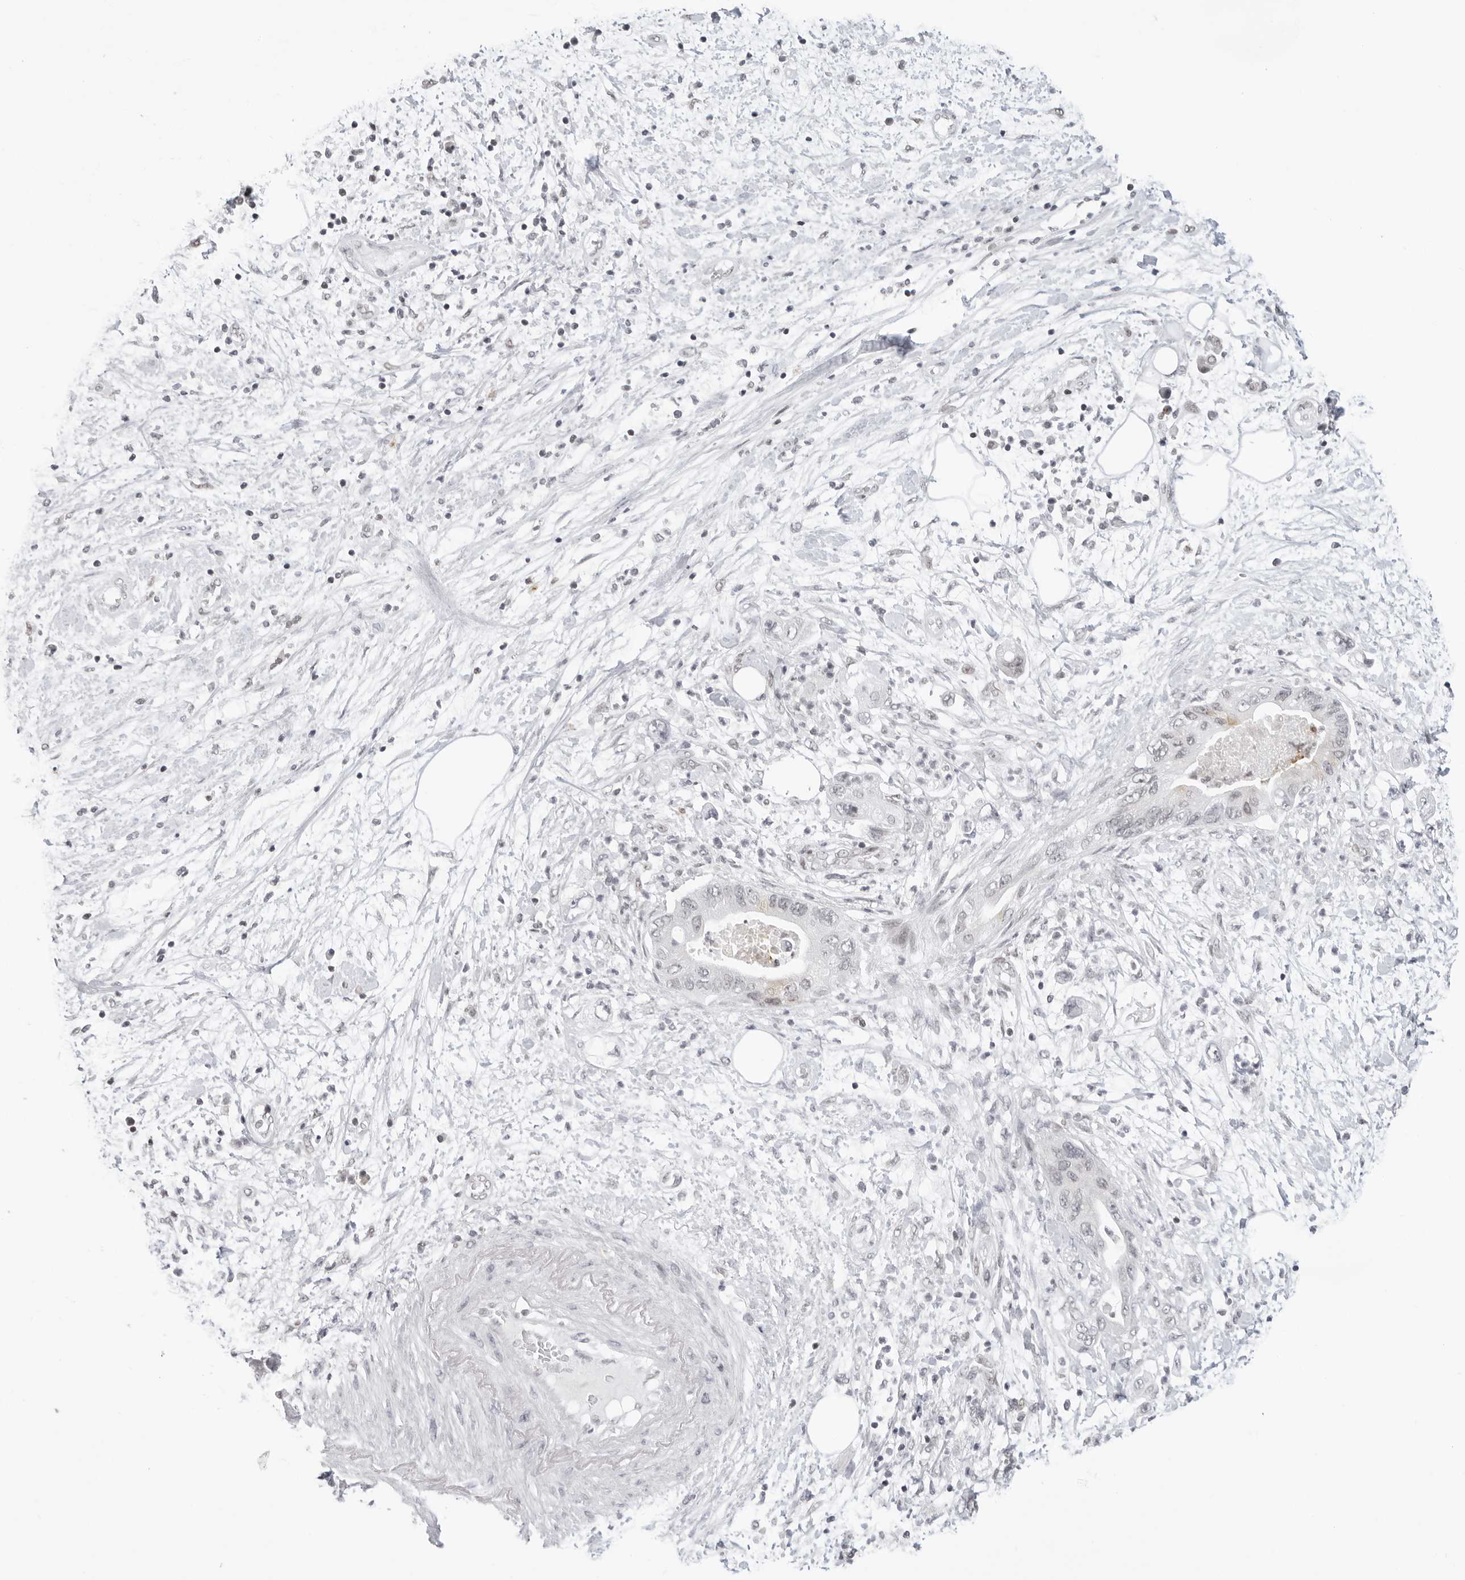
{"staining": {"intensity": "negative", "quantity": "none", "location": "none"}, "tissue": "pancreatic cancer", "cell_type": "Tumor cells", "image_type": "cancer", "snomed": [{"axis": "morphology", "description": "Adenocarcinoma, NOS"}, {"axis": "topography", "description": "Pancreas"}], "caption": "Pancreatic adenocarcinoma was stained to show a protein in brown. There is no significant positivity in tumor cells.", "gene": "MSH6", "patient": {"sex": "female", "age": 73}}